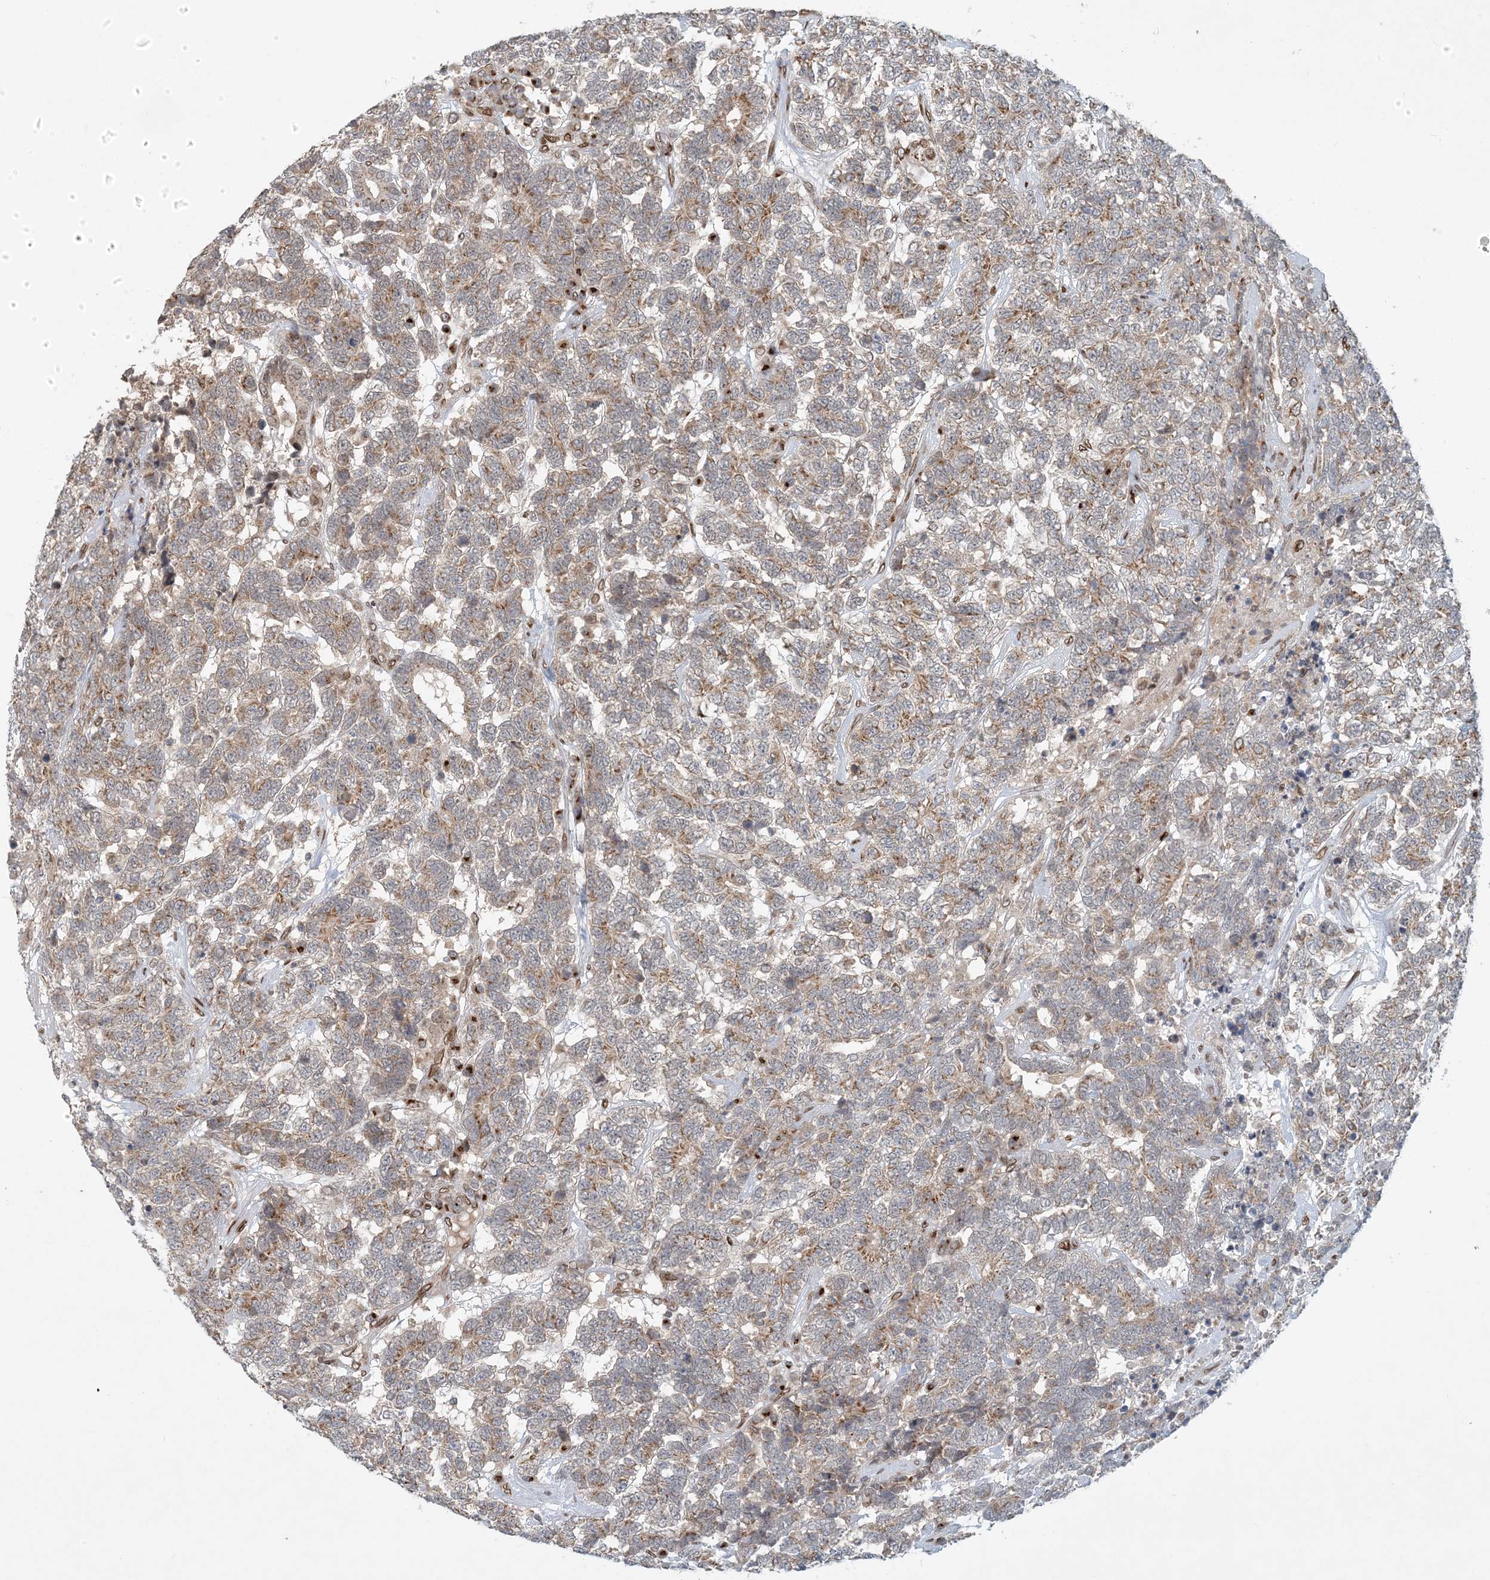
{"staining": {"intensity": "weak", "quantity": "25%-75%", "location": "cytoplasmic/membranous"}, "tissue": "testis cancer", "cell_type": "Tumor cells", "image_type": "cancer", "snomed": [{"axis": "morphology", "description": "Carcinoma, Embryonal, NOS"}, {"axis": "topography", "description": "Testis"}], "caption": "A brown stain labels weak cytoplasmic/membranous expression of a protein in testis cancer (embryonal carcinoma) tumor cells.", "gene": "SLC35A2", "patient": {"sex": "male", "age": 26}}